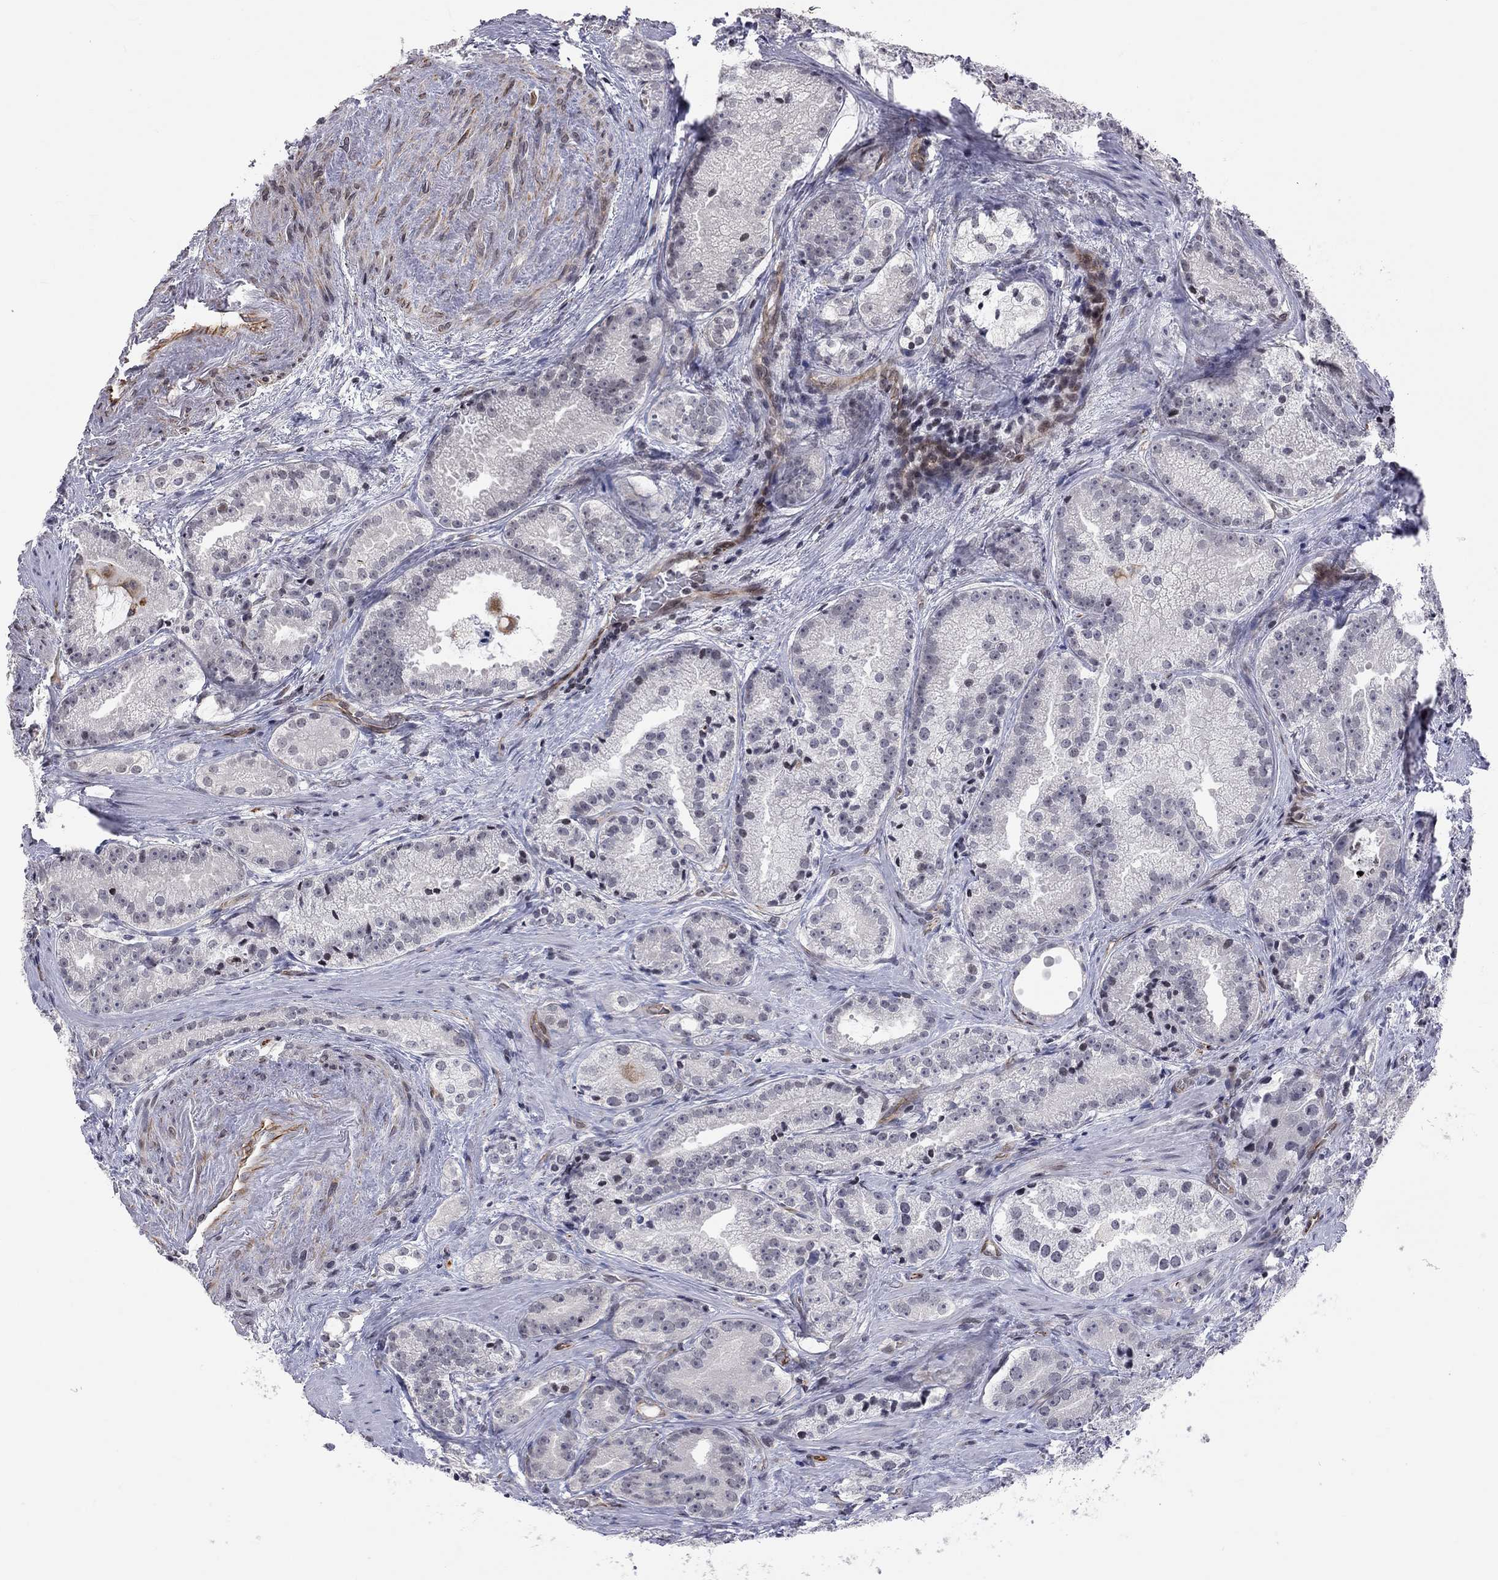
{"staining": {"intensity": "negative", "quantity": "none", "location": "none"}, "tissue": "prostate cancer", "cell_type": "Tumor cells", "image_type": "cancer", "snomed": [{"axis": "morphology", "description": "Adenocarcinoma, NOS"}, {"axis": "morphology", "description": "Adenocarcinoma, High grade"}, {"axis": "topography", "description": "Prostate"}], "caption": "Immunohistochemistry photomicrograph of neoplastic tissue: human prostate cancer stained with DAB exhibits no significant protein staining in tumor cells.", "gene": "MTNR1B", "patient": {"sex": "male", "age": 64}}